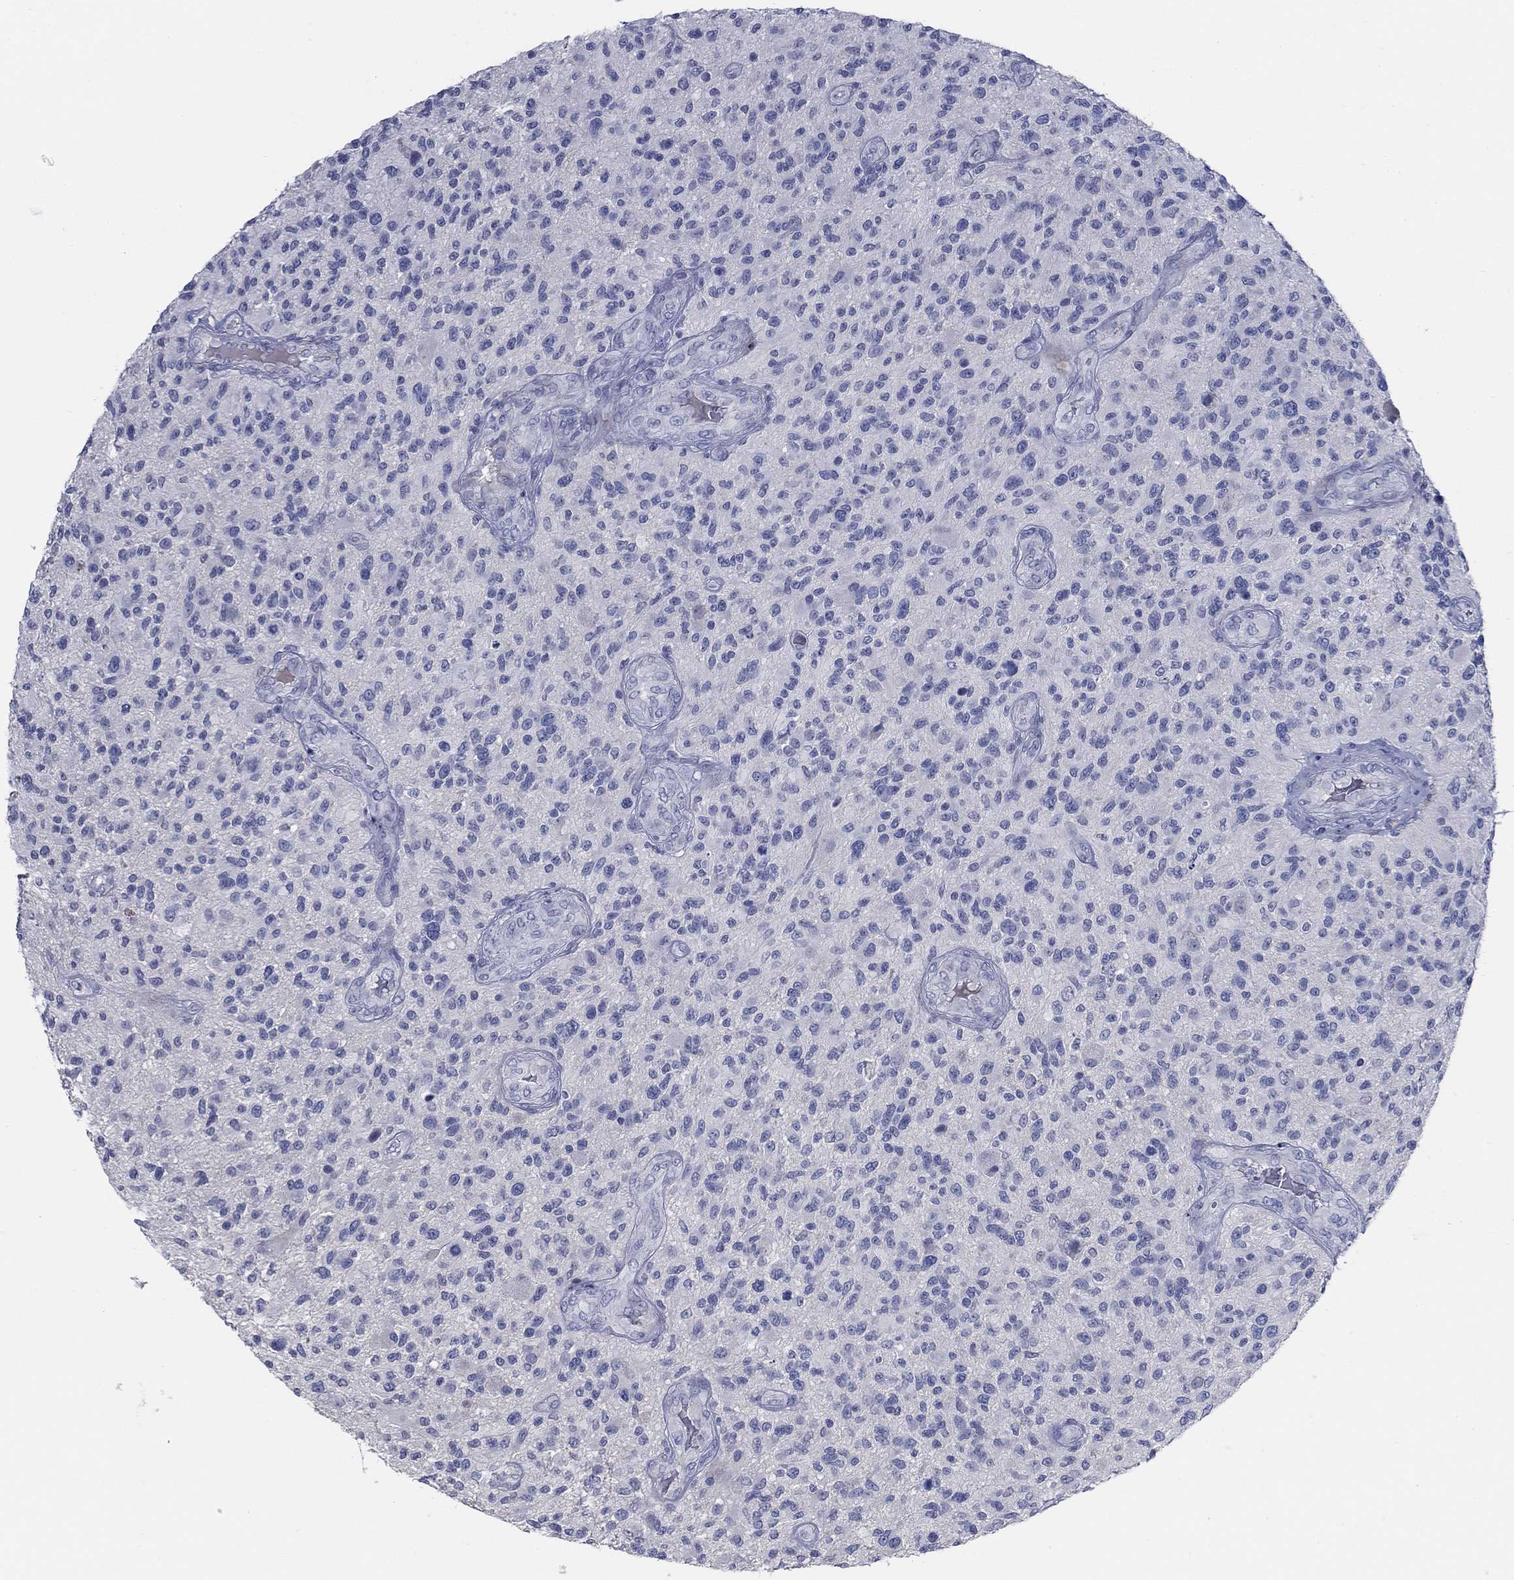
{"staining": {"intensity": "negative", "quantity": "none", "location": "none"}, "tissue": "glioma", "cell_type": "Tumor cells", "image_type": "cancer", "snomed": [{"axis": "morphology", "description": "Glioma, malignant, High grade"}, {"axis": "topography", "description": "Brain"}], "caption": "IHC micrograph of glioma stained for a protein (brown), which displays no positivity in tumor cells.", "gene": "TMEM249", "patient": {"sex": "male", "age": 47}}